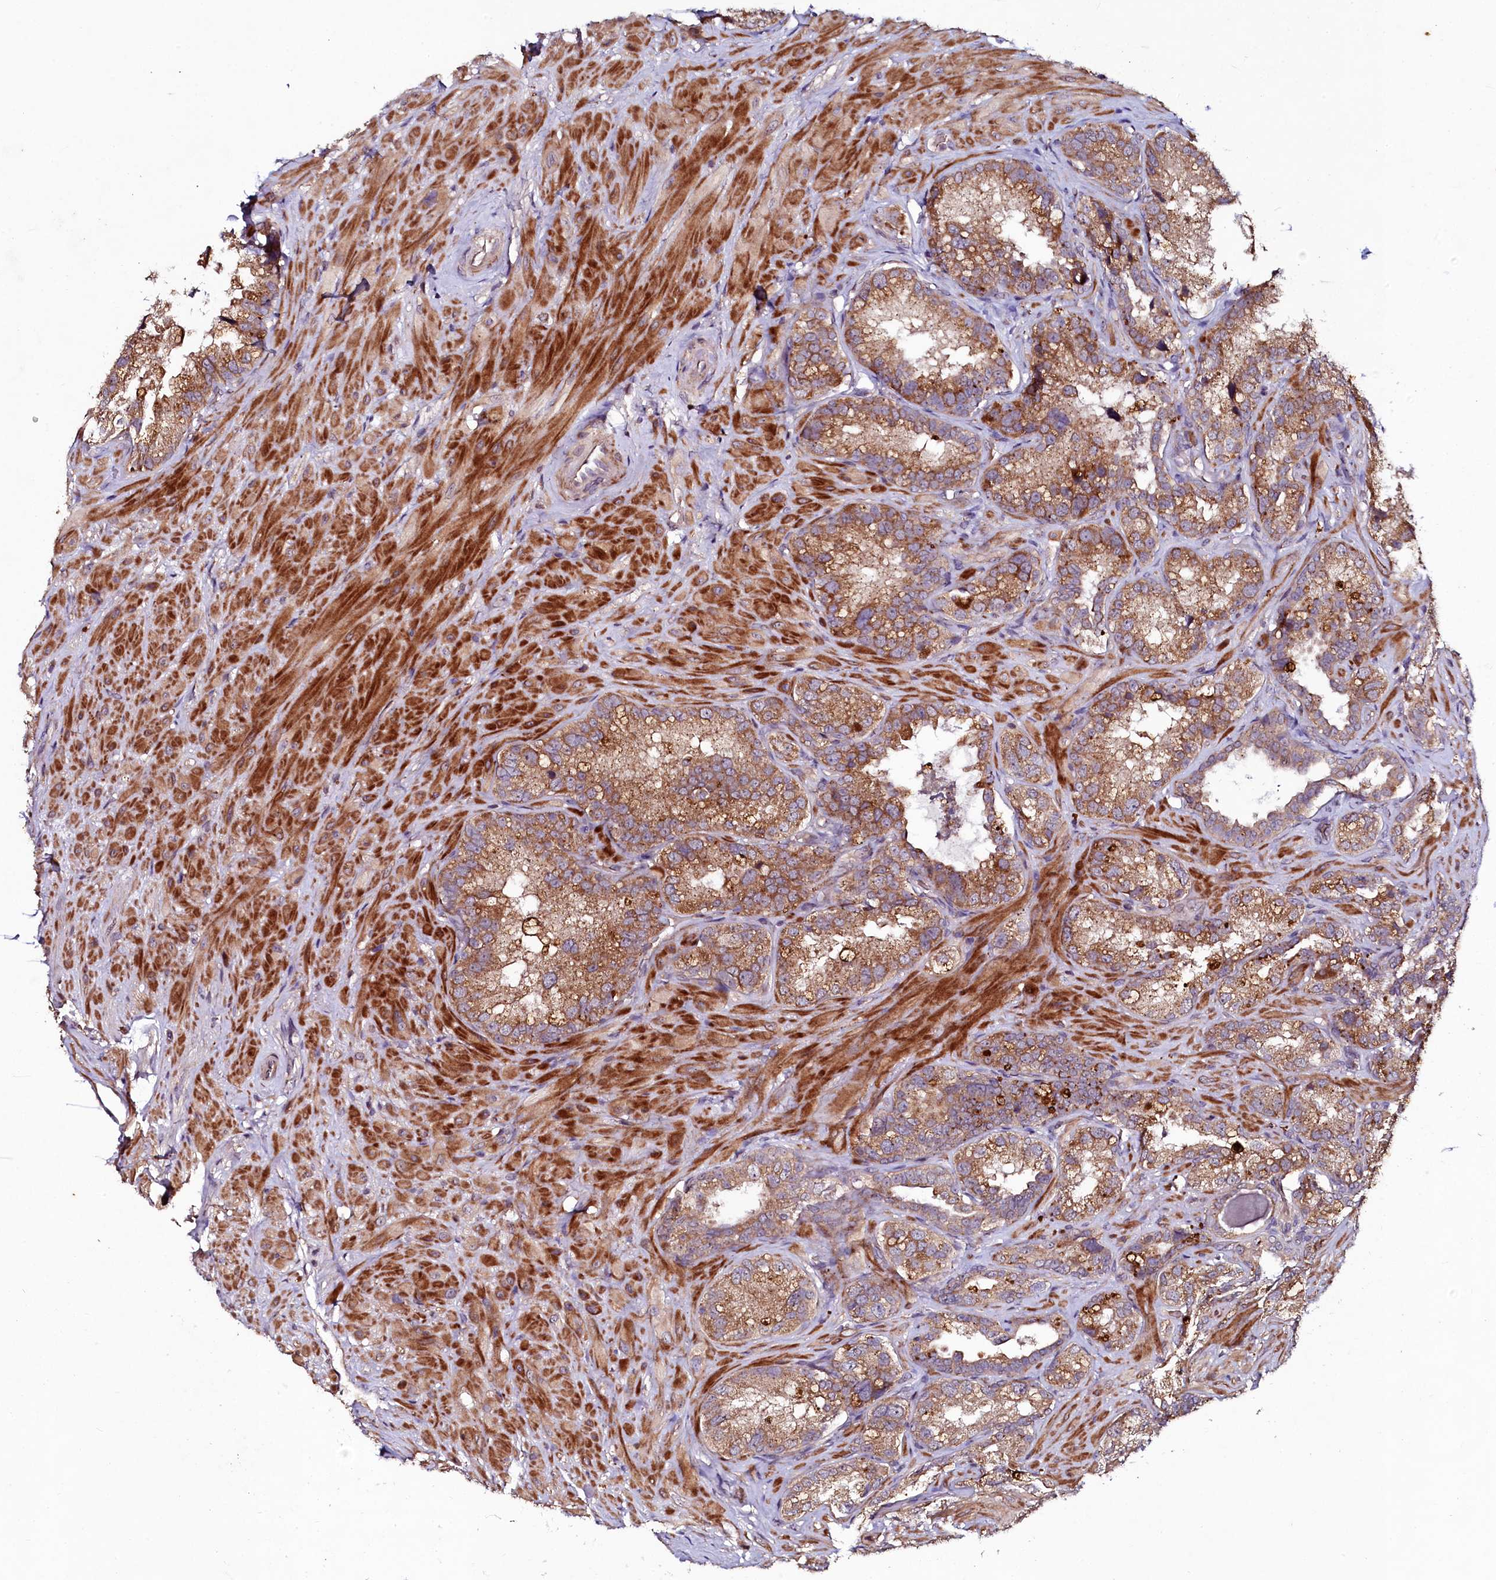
{"staining": {"intensity": "moderate", "quantity": ">75%", "location": "cytoplasmic/membranous"}, "tissue": "seminal vesicle", "cell_type": "Glandular cells", "image_type": "normal", "snomed": [{"axis": "morphology", "description": "Normal tissue, NOS"}, {"axis": "topography", "description": "Seminal veicle"}, {"axis": "topography", "description": "Peripheral nerve tissue"}], "caption": "An immunohistochemistry (IHC) micrograph of normal tissue is shown. Protein staining in brown highlights moderate cytoplasmic/membranous positivity in seminal vesicle within glandular cells. The protein of interest is shown in brown color, while the nuclei are stained blue.", "gene": "SEC24C", "patient": {"sex": "male", "age": 67}}